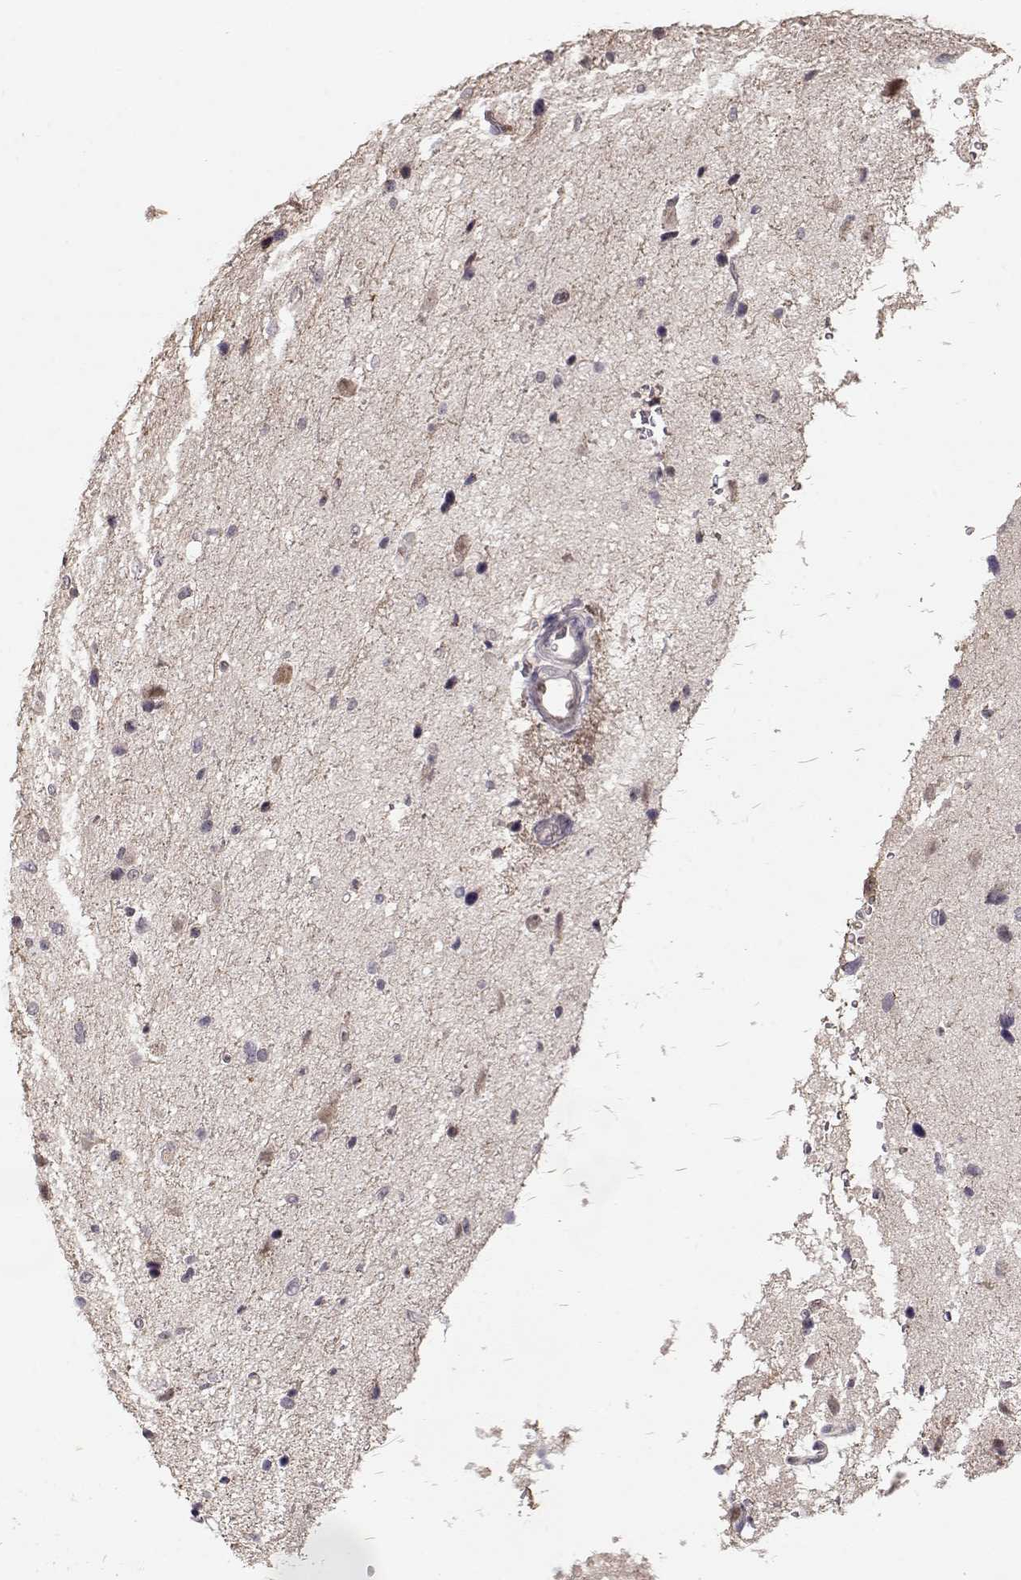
{"staining": {"intensity": "negative", "quantity": "none", "location": "none"}, "tissue": "glioma", "cell_type": "Tumor cells", "image_type": "cancer", "snomed": [{"axis": "morphology", "description": "Glioma, malignant, Low grade"}, {"axis": "topography", "description": "Brain"}], "caption": "The micrograph demonstrates no significant expression in tumor cells of glioma.", "gene": "PNMT", "patient": {"sex": "female", "age": 32}}